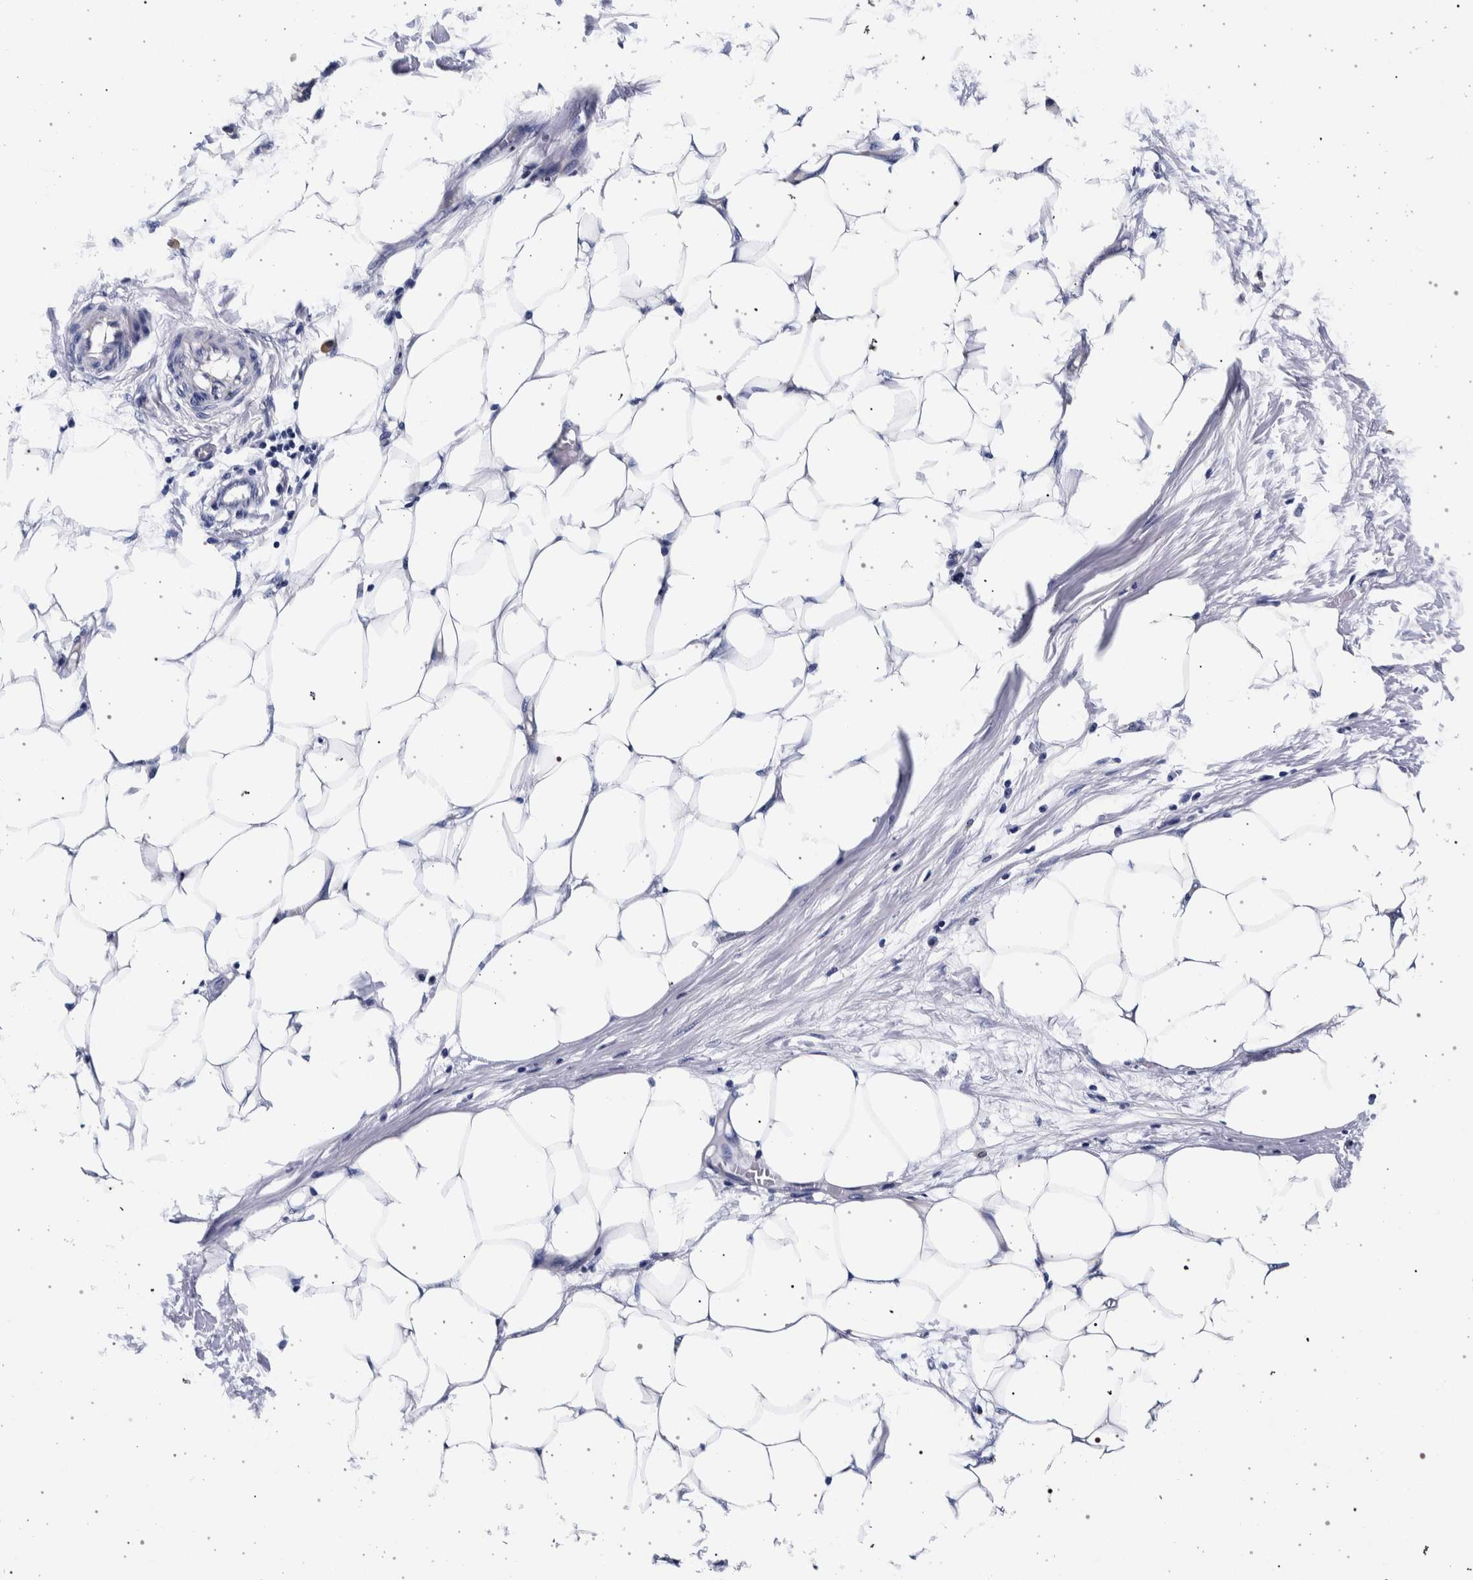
{"staining": {"intensity": "negative", "quantity": "none", "location": "none"}, "tissue": "adipose tissue", "cell_type": "Adipocytes", "image_type": "normal", "snomed": [{"axis": "morphology", "description": "Normal tissue, NOS"}, {"axis": "morphology", "description": "Adenocarcinoma, NOS"}, {"axis": "topography", "description": "Colon"}, {"axis": "topography", "description": "Peripheral nerve tissue"}], "caption": "Immunohistochemical staining of unremarkable human adipose tissue demonstrates no significant positivity in adipocytes.", "gene": "NIBAN2", "patient": {"sex": "male", "age": 14}}